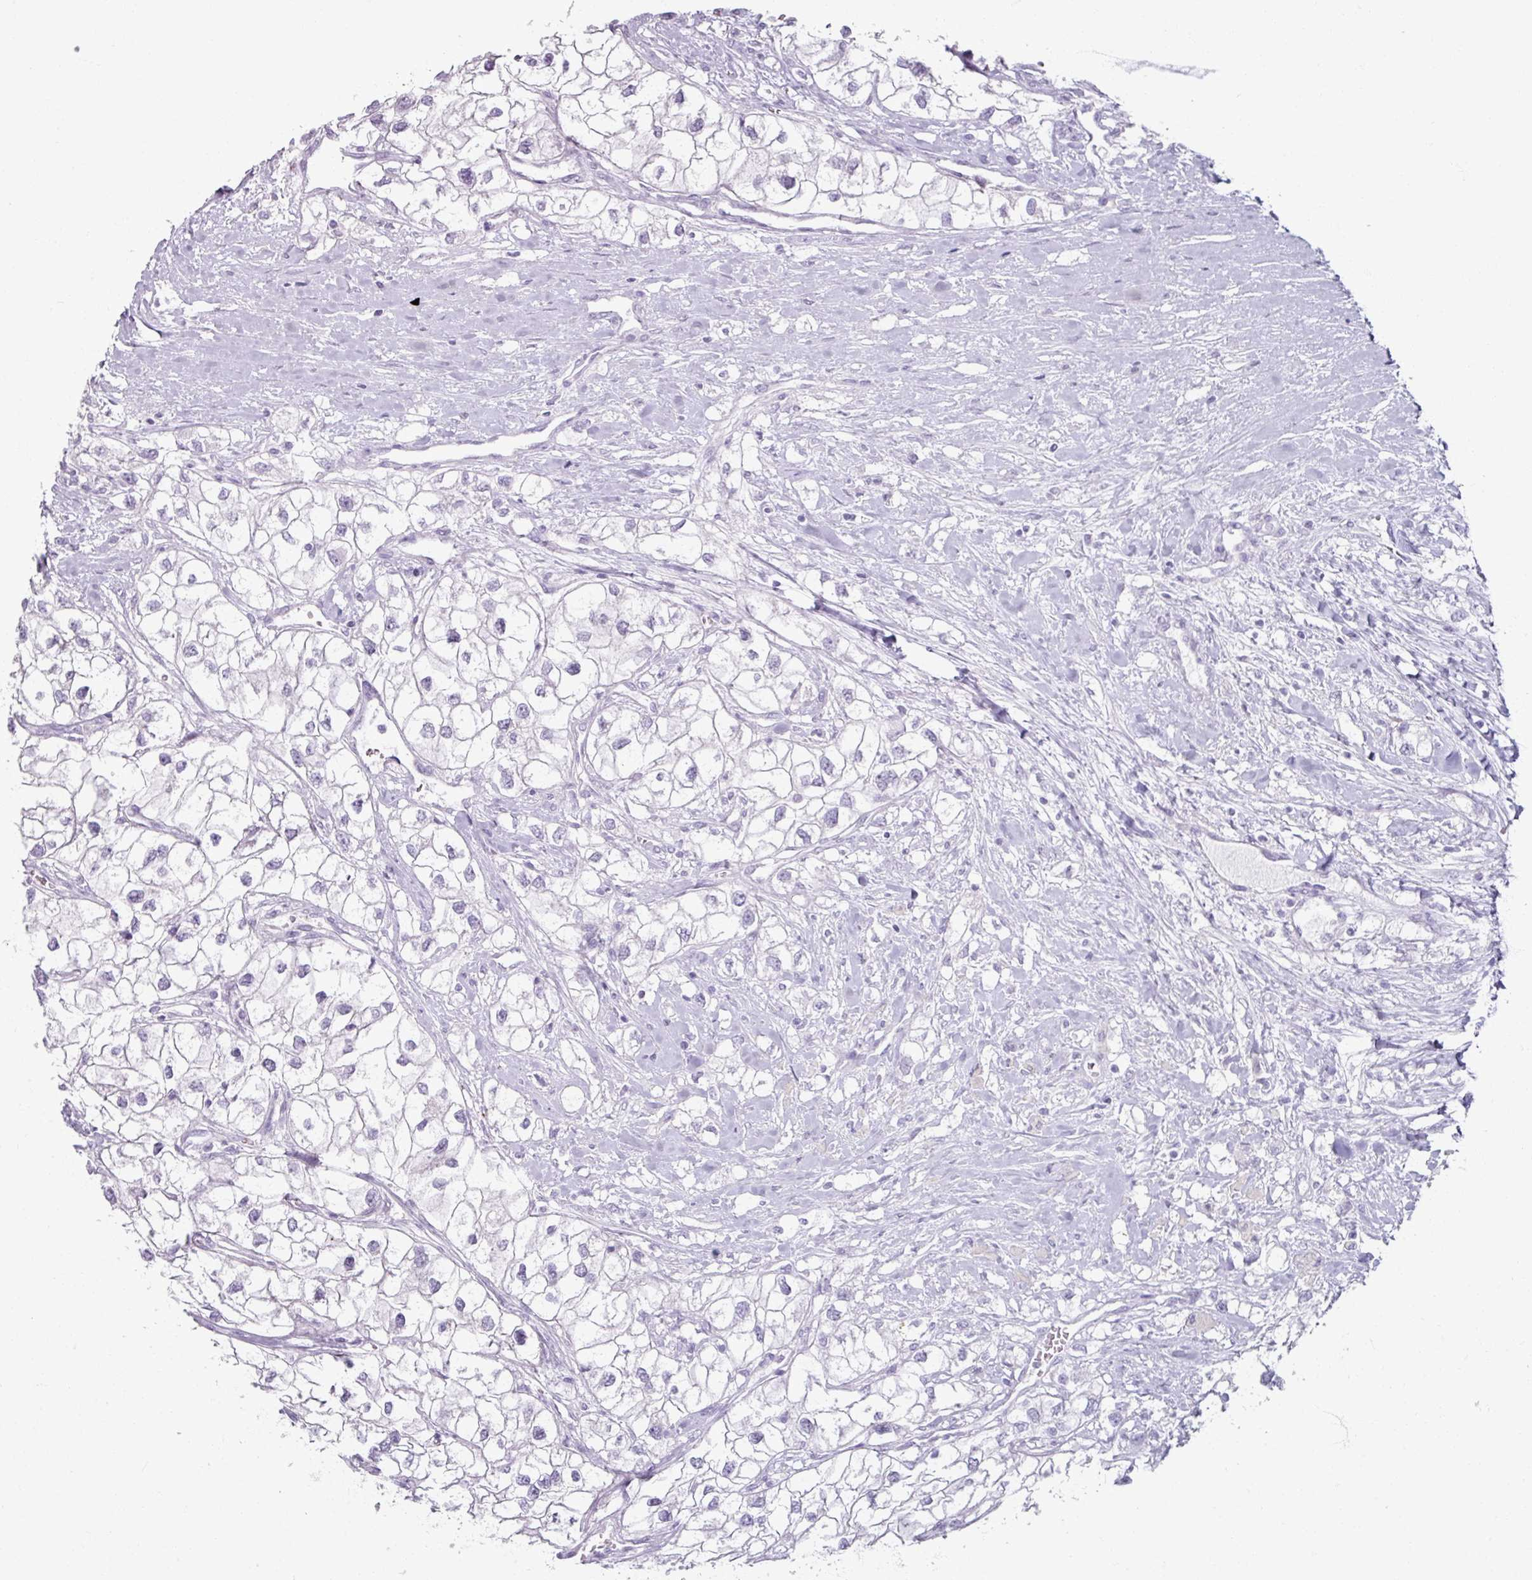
{"staining": {"intensity": "negative", "quantity": "none", "location": "none"}, "tissue": "renal cancer", "cell_type": "Tumor cells", "image_type": "cancer", "snomed": [{"axis": "morphology", "description": "Adenocarcinoma, NOS"}, {"axis": "topography", "description": "Kidney"}], "caption": "DAB immunohistochemical staining of human renal adenocarcinoma exhibits no significant staining in tumor cells.", "gene": "ARG1", "patient": {"sex": "male", "age": 59}}